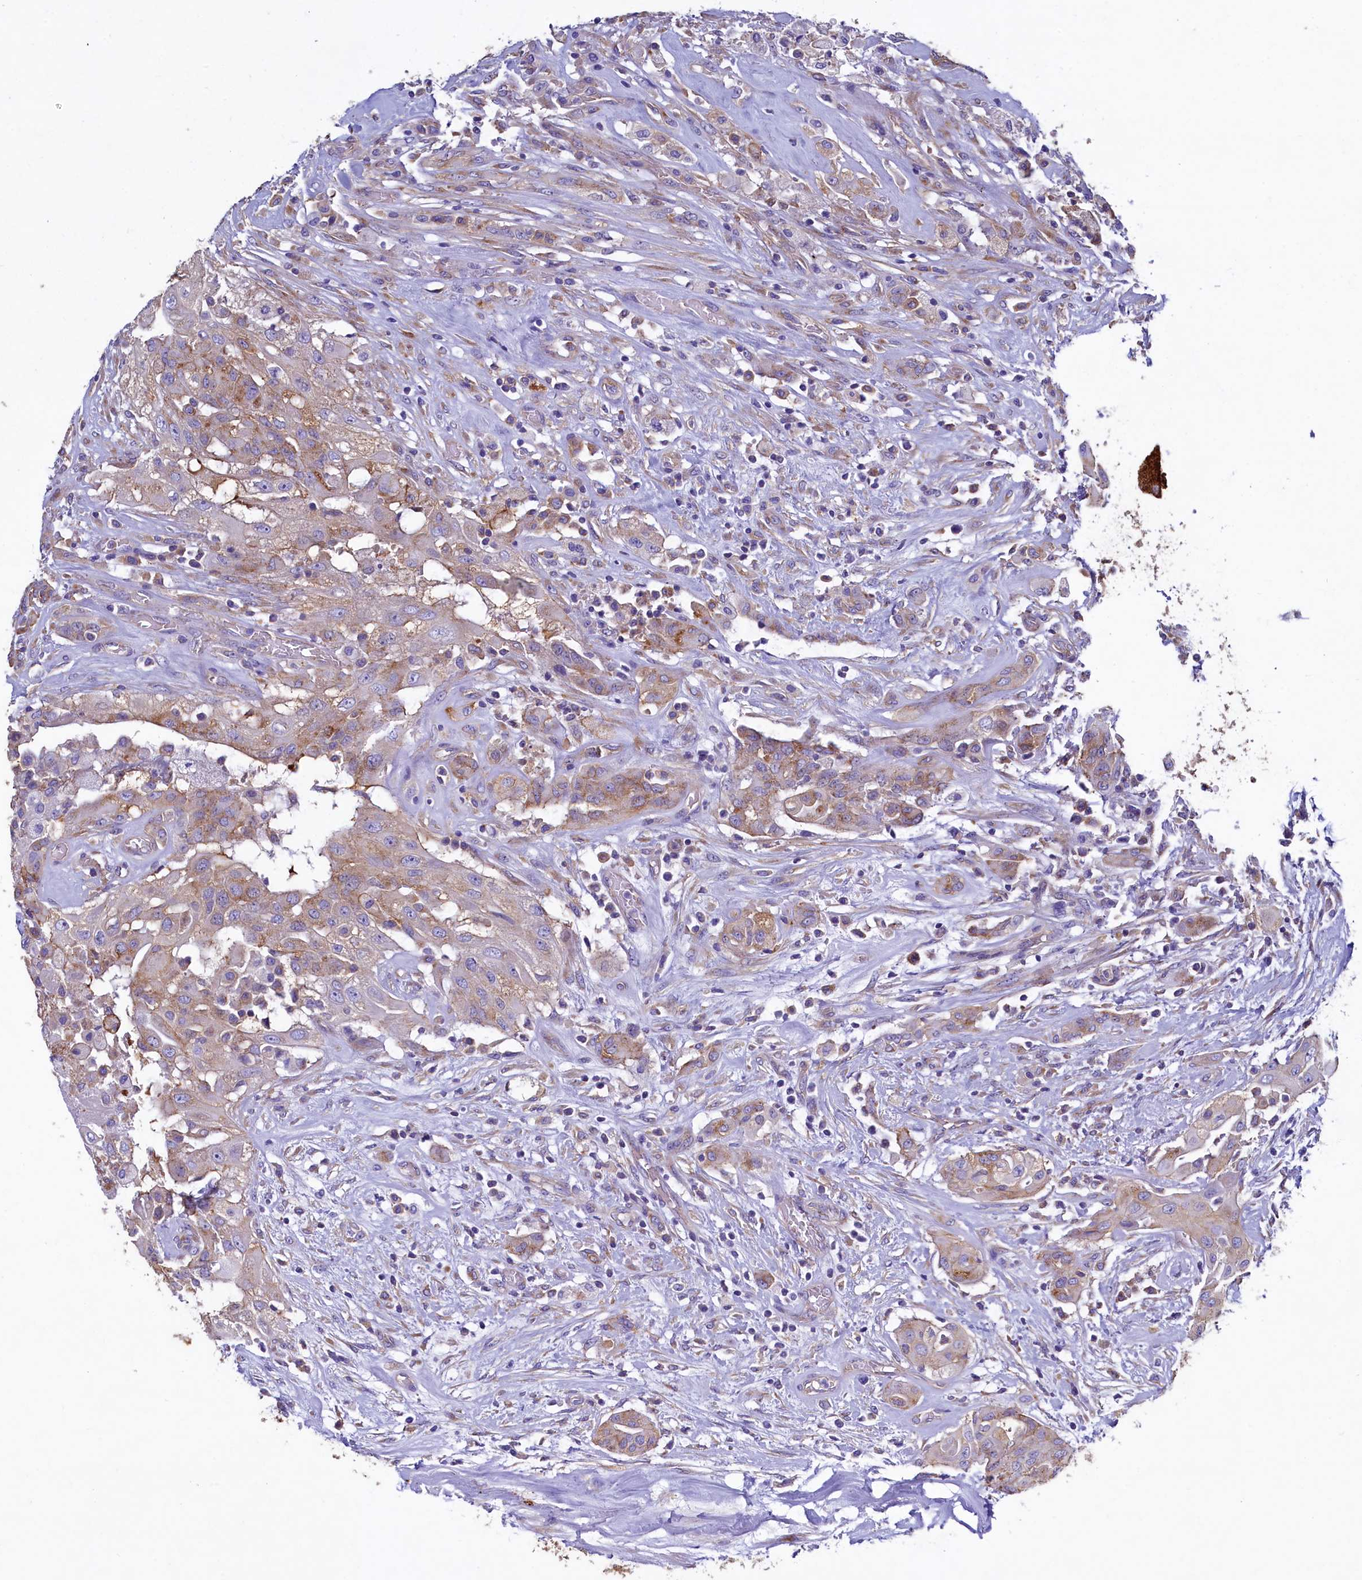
{"staining": {"intensity": "moderate", "quantity": ">75%", "location": "cytoplasmic/membranous"}, "tissue": "thyroid cancer", "cell_type": "Tumor cells", "image_type": "cancer", "snomed": [{"axis": "morphology", "description": "Papillary adenocarcinoma, NOS"}, {"axis": "topography", "description": "Thyroid gland"}], "caption": "A medium amount of moderate cytoplasmic/membranous expression is present in approximately >75% of tumor cells in thyroid papillary adenocarcinoma tissue.", "gene": "GPR21", "patient": {"sex": "female", "age": 59}}